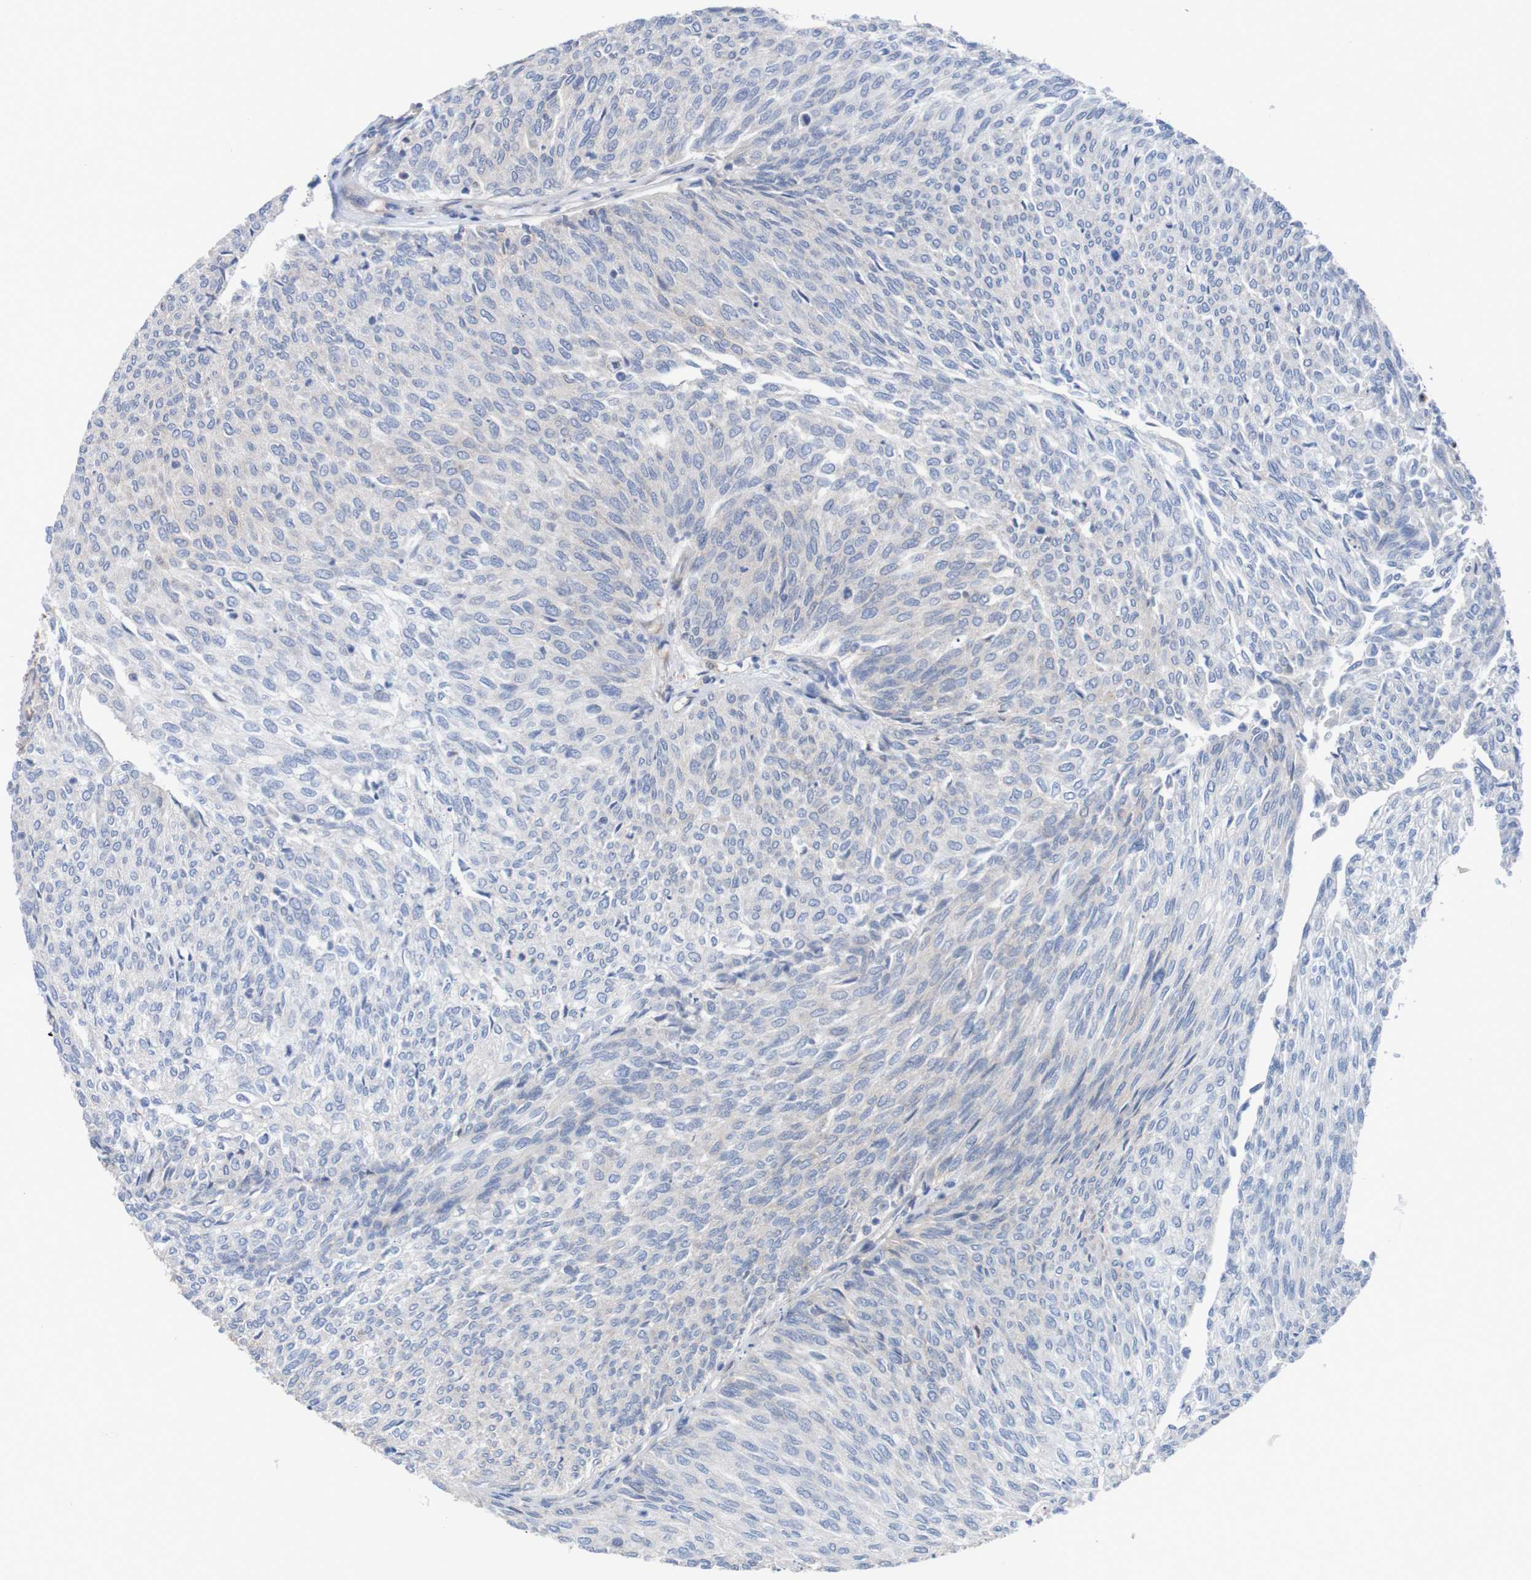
{"staining": {"intensity": "negative", "quantity": "none", "location": "none"}, "tissue": "urothelial cancer", "cell_type": "Tumor cells", "image_type": "cancer", "snomed": [{"axis": "morphology", "description": "Urothelial carcinoma, Low grade"}, {"axis": "topography", "description": "Urinary bladder"}], "caption": "Tumor cells show no significant protein positivity in urothelial cancer.", "gene": "RIGI", "patient": {"sex": "female", "age": 79}}